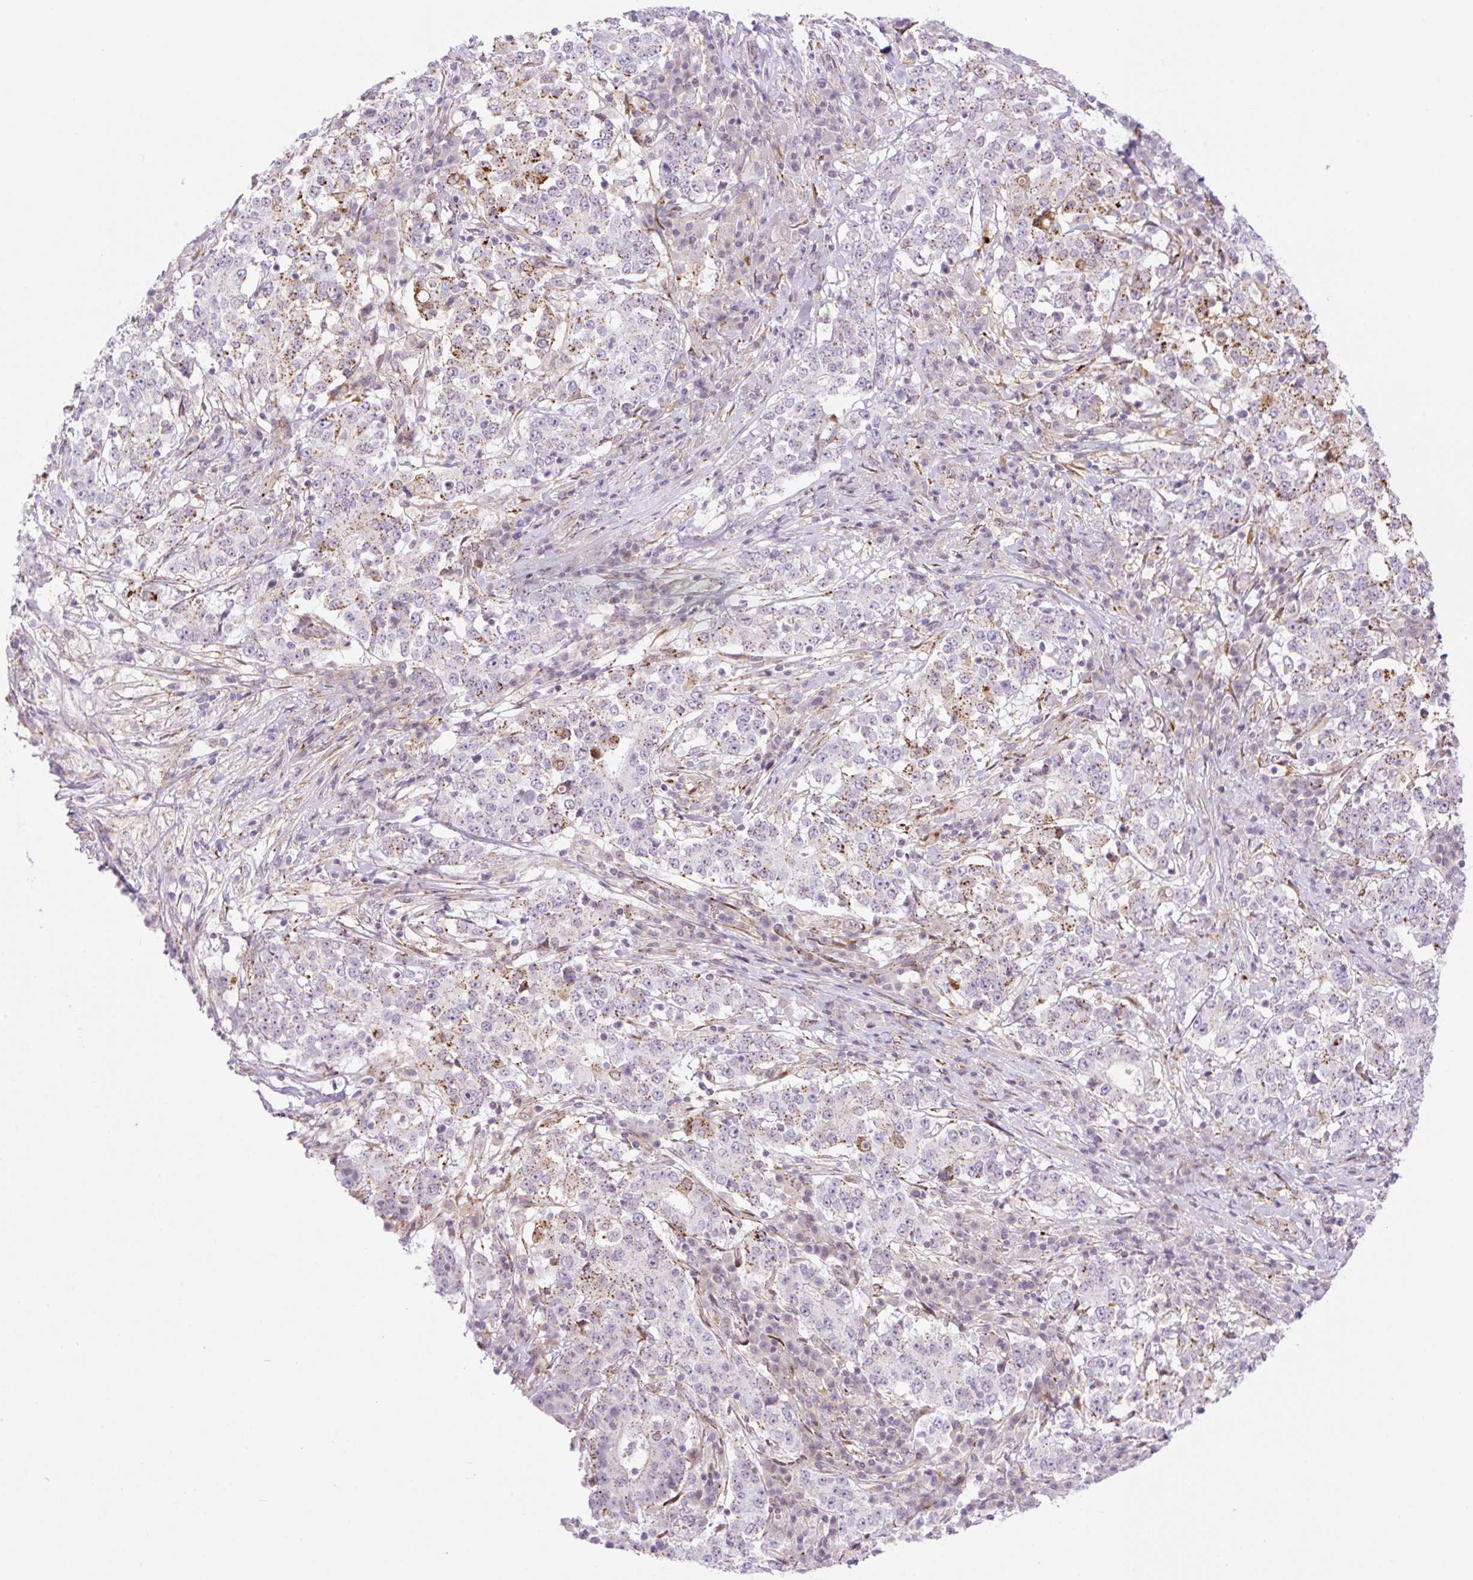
{"staining": {"intensity": "moderate", "quantity": "<25%", "location": "cytoplasmic/membranous"}, "tissue": "stomach cancer", "cell_type": "Tumor cells", "image_type": "cancer", "snomed": [{"axis": "morphology", "description": "Adenocarcinoma, NOS"}, {"axis": "topography", "description": "Stomach"}], "caption": "Immunohistochemical staining of stomach cancer reveals low levels of moderate cytoplasmic/membranous staining in approximately <25% of tumor cells.", "gene": "ZFP41", "patient": {"sex": "male", "age": 59}}